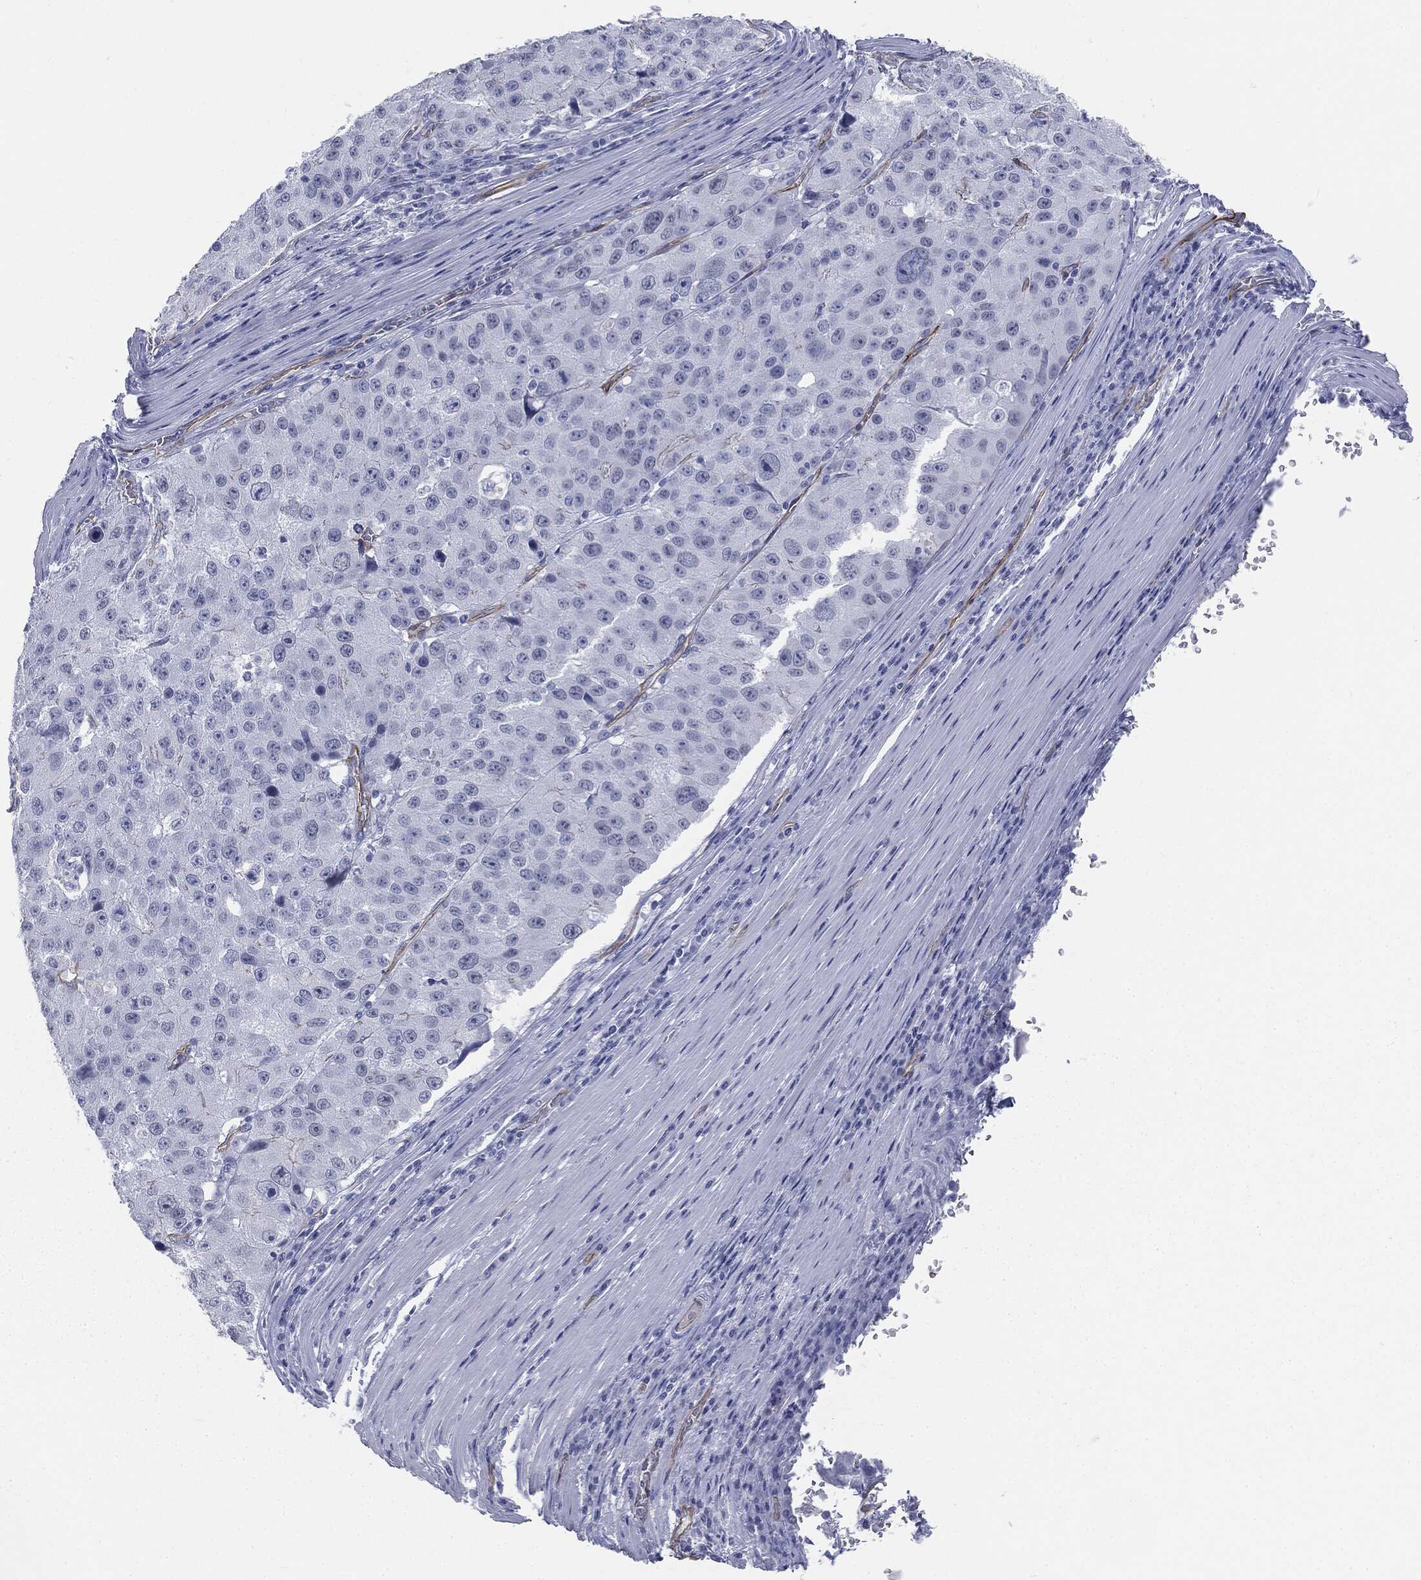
{"staining": {"intensity": "negative", "quantity": "none", "location": "none"}, "tissue": "stomach cancer", "cell_type": "Tumor cells", "image_type": "cancer", "snomed": [{"axis": "morphology", "description": "Adenocarcinoma, NOS"}, {"axis": "topography", "description": "Stomach"}], "caption": "Adenocarcinoma (stomach) was stained to show a protein in brown. There is no significant staining in tumor cells.", "gene": "MUC5AC", "patient": {"sex": "male", "age": 71}}